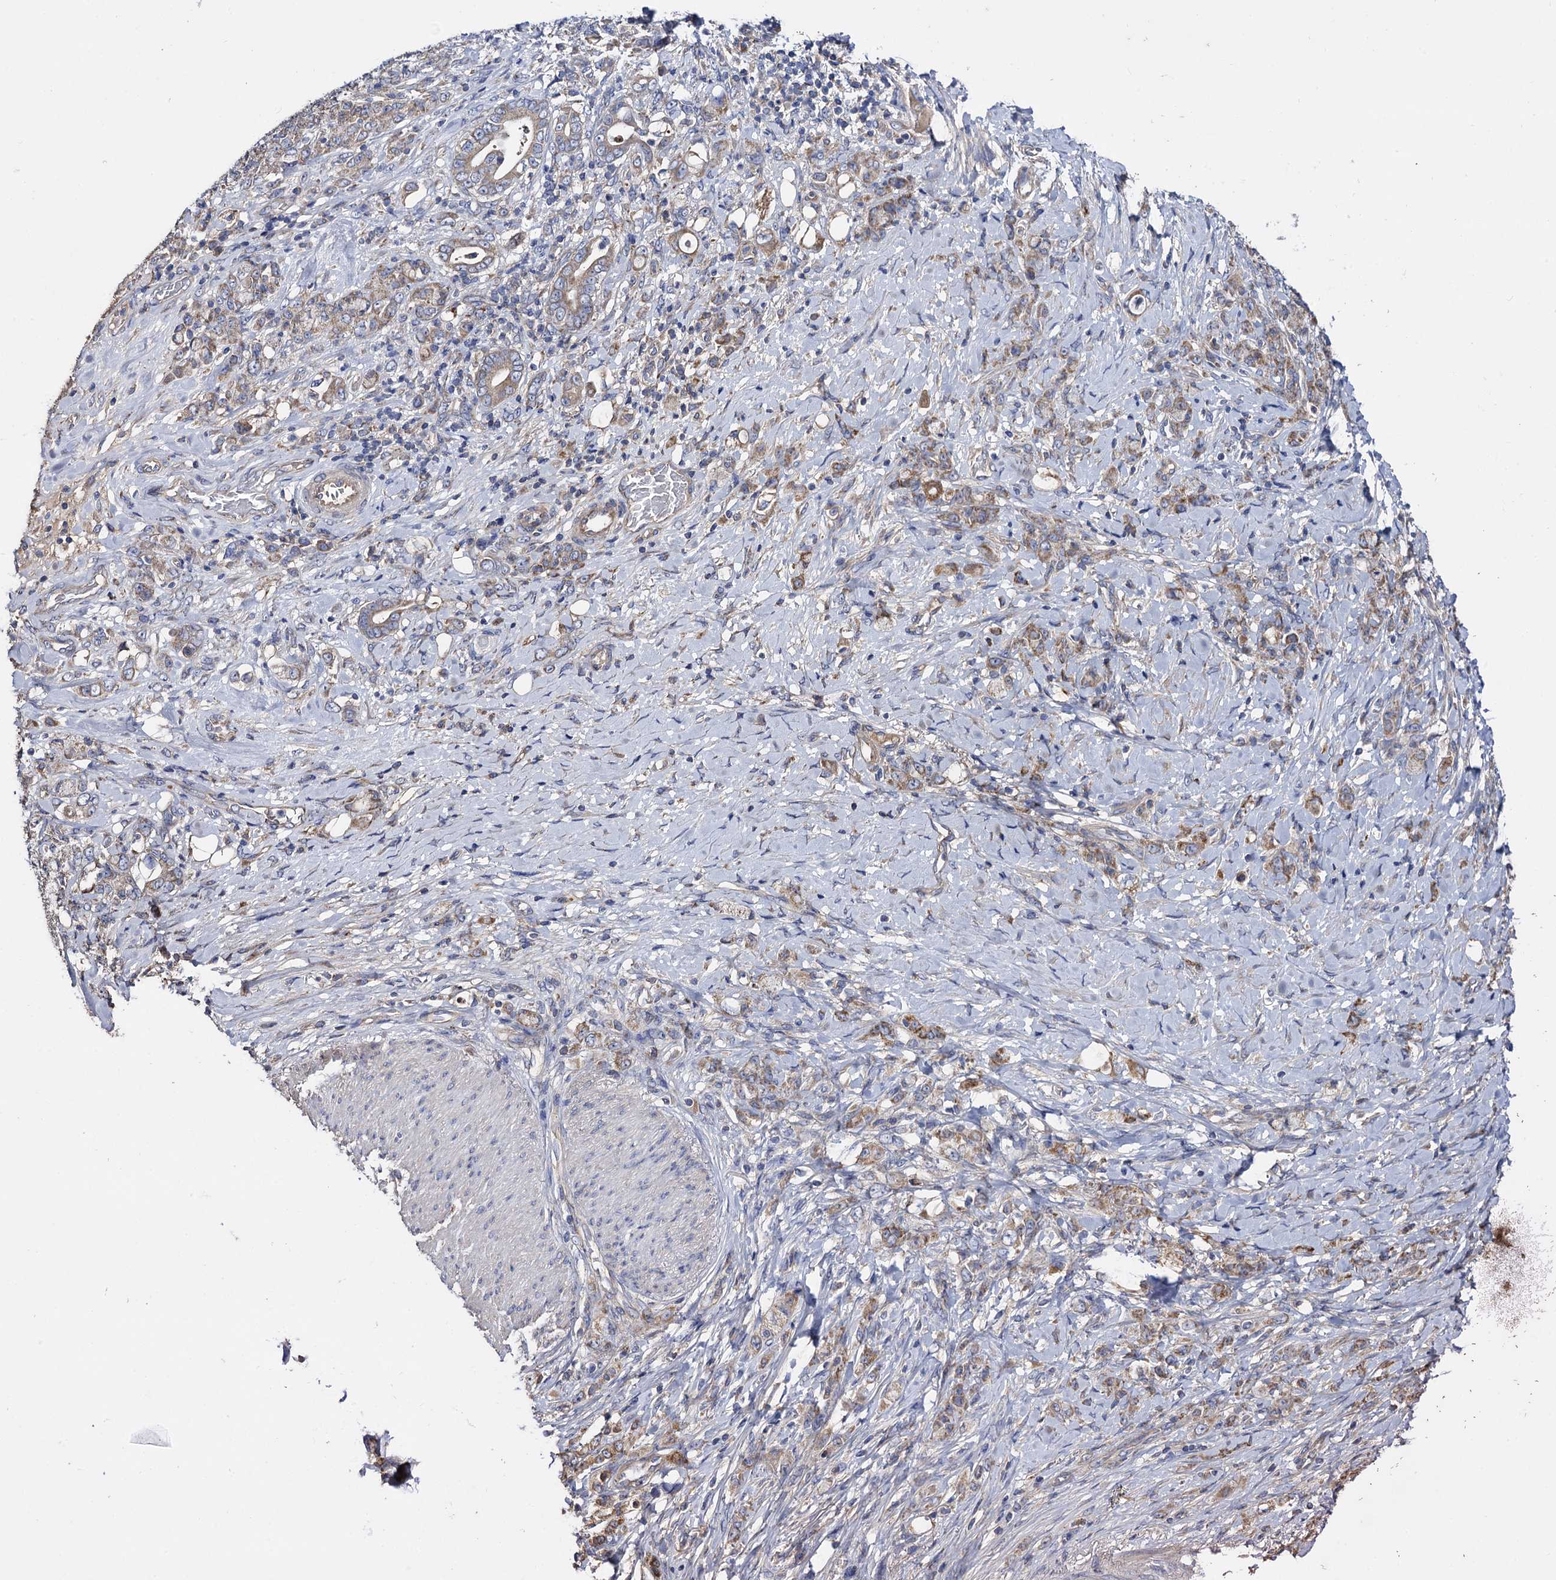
{"staining": {"intensity": "moderate", "quantity": "25%-75%", "location": "cytoplasmic/membranous"}, "tissue": "stomach cancer", "cell_type": "Tumor cells", "image_type": "cancer", "snomed": [{"axis": "morphology", "description": "Adenocarcinoma, NOS"}, {"axis": "topography", "description": "Stomach"}], "caption": "A high-resolution photomicrograph shows IHC staining of adenocarcinoma (stomach), which demonstrates moderate cytoplasmic/membranous staining in about 25%-75% of tumor cells. The protein of interest is stained brown, and the nuclei are stained in blue (DAB IHC with brightfield microscopy, high magnification).", "gene": "IQCH", "patient": {"sex": "female", "age": 79}}